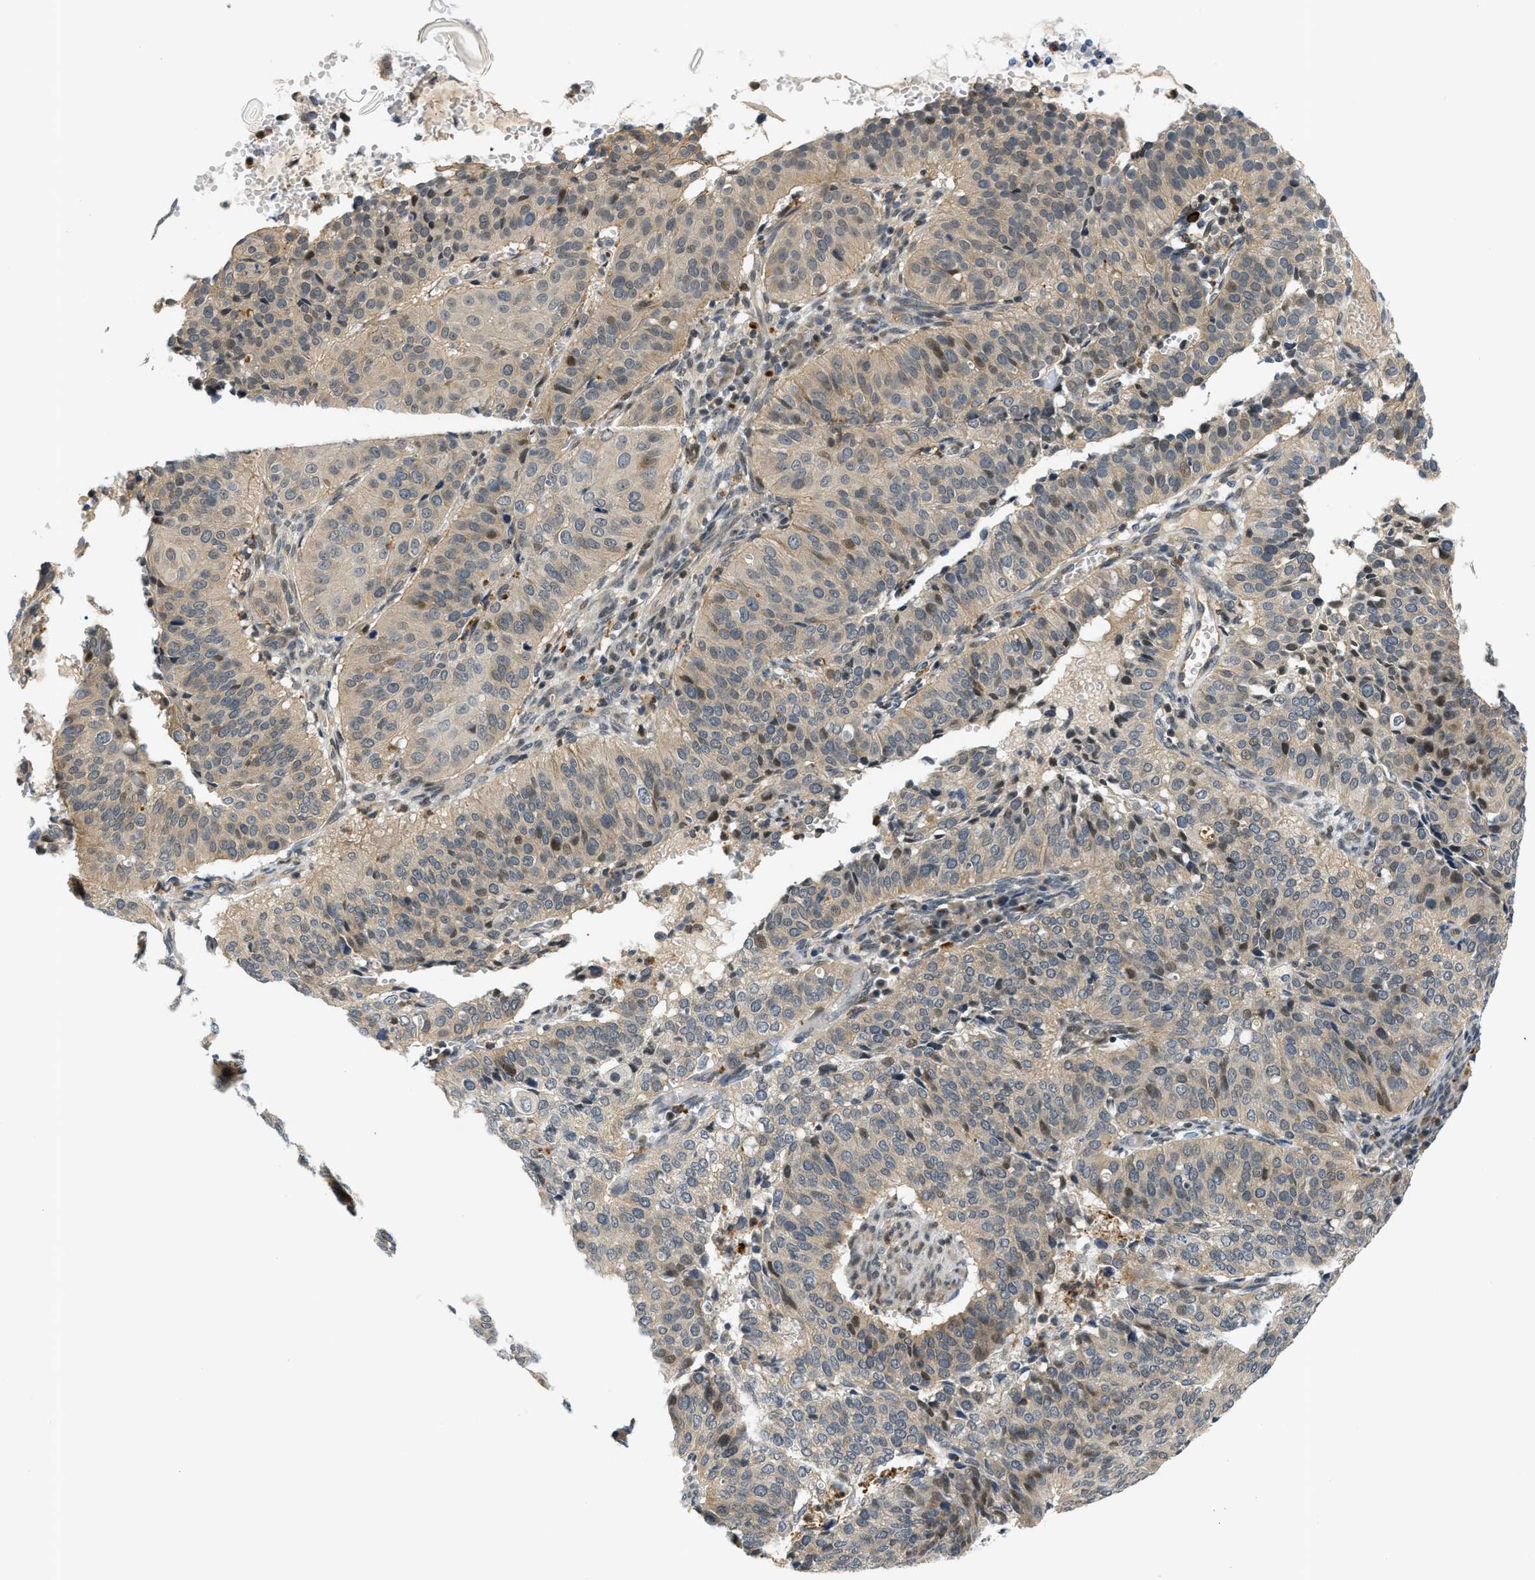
{"staining": {"intensity": "weak", "quantity": ">75%", "location": "cytoplasmic/membranous"}, "tissue": "cervical cancer", "cell_type": "Tumor cells", "image_type": "cancer", "snomed": [{"axis": "morphology", "description": "Normal tissue, NOS"}, {"axis": "morphology", "description": "Squamous cell carcinoma, NOS"}, {"axis": "topography", "description": "Cervix"}], "caption": "A micrograph of human squamous cell carcinoma (cervical) stained for a protein displays weak cytoplasmic/membranous brown staining in tumor cells.", "gene": "KMT2A", "patient": {"sex": "female", "age": 39}}